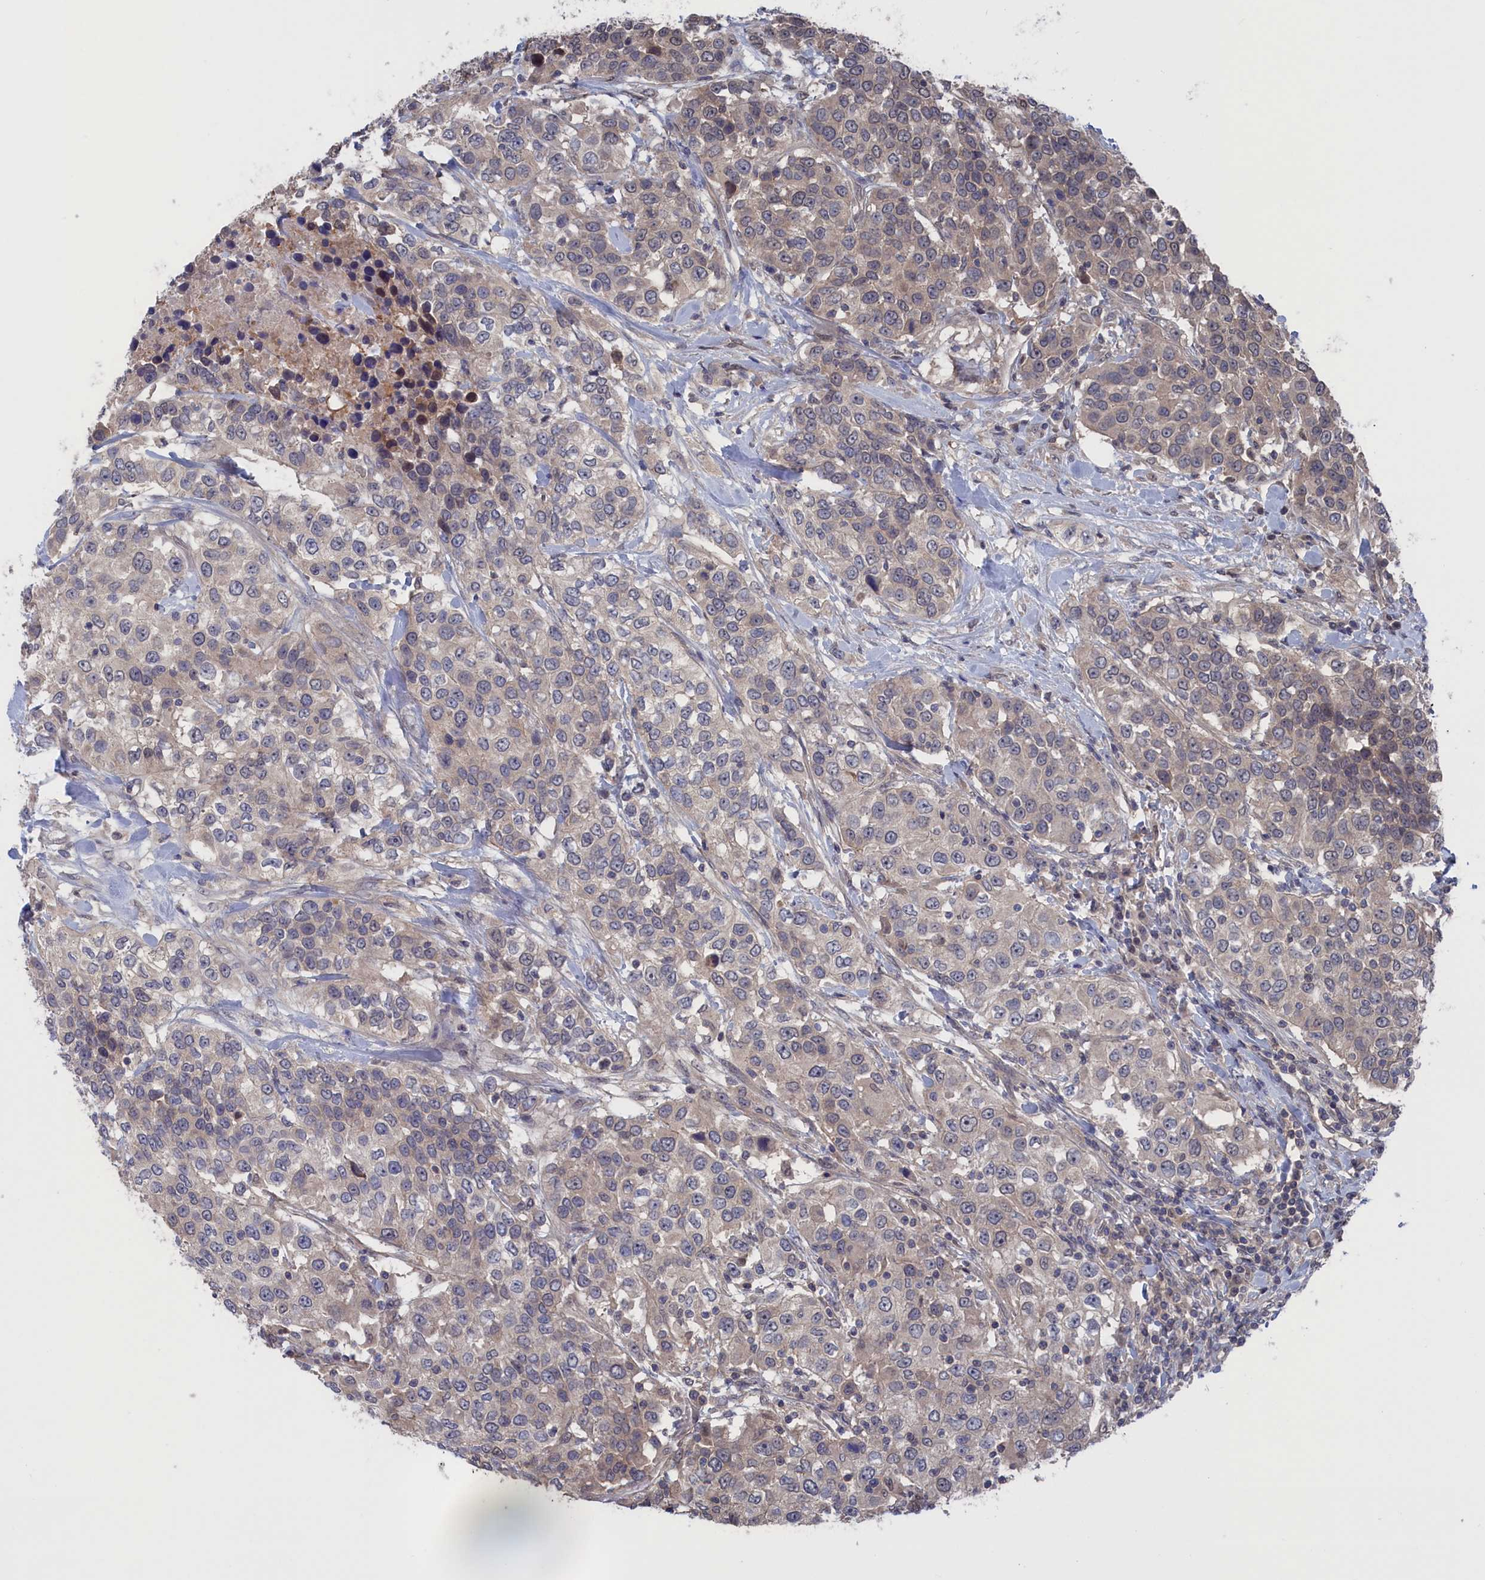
{"staining": {"intensity": "weak", "quantity": "25%-75%", "location": "cytoplasmic/membranous"}, "tissue": "urothelial cancer", "cell_type": "Tumor cells", "image_type": "cancer", "snomed": [{"axis": "morphology", "description": "Urothelial carcinoma, High grade"}, {"axis": "topography", "description": "Urinary bladder"}], "caption": "High-magnification brightfield microscopy of high-grade urothelial carcinoma stained with DAB (3,3'-diaminobenzidine) (brown) and counterstained with hematoxylin (blue). tumor cells exhibit weak cytoplasmic/membranous expression is seen in approximately25%-75% of cells. The staining was performed using DAB to visualize the protein expression in brown, while the nuclei were stained in blue with hematoxylin (Magnification: 20x).", "gene": "NUTF2", "patient": {"sex": "female", "age": 80}}